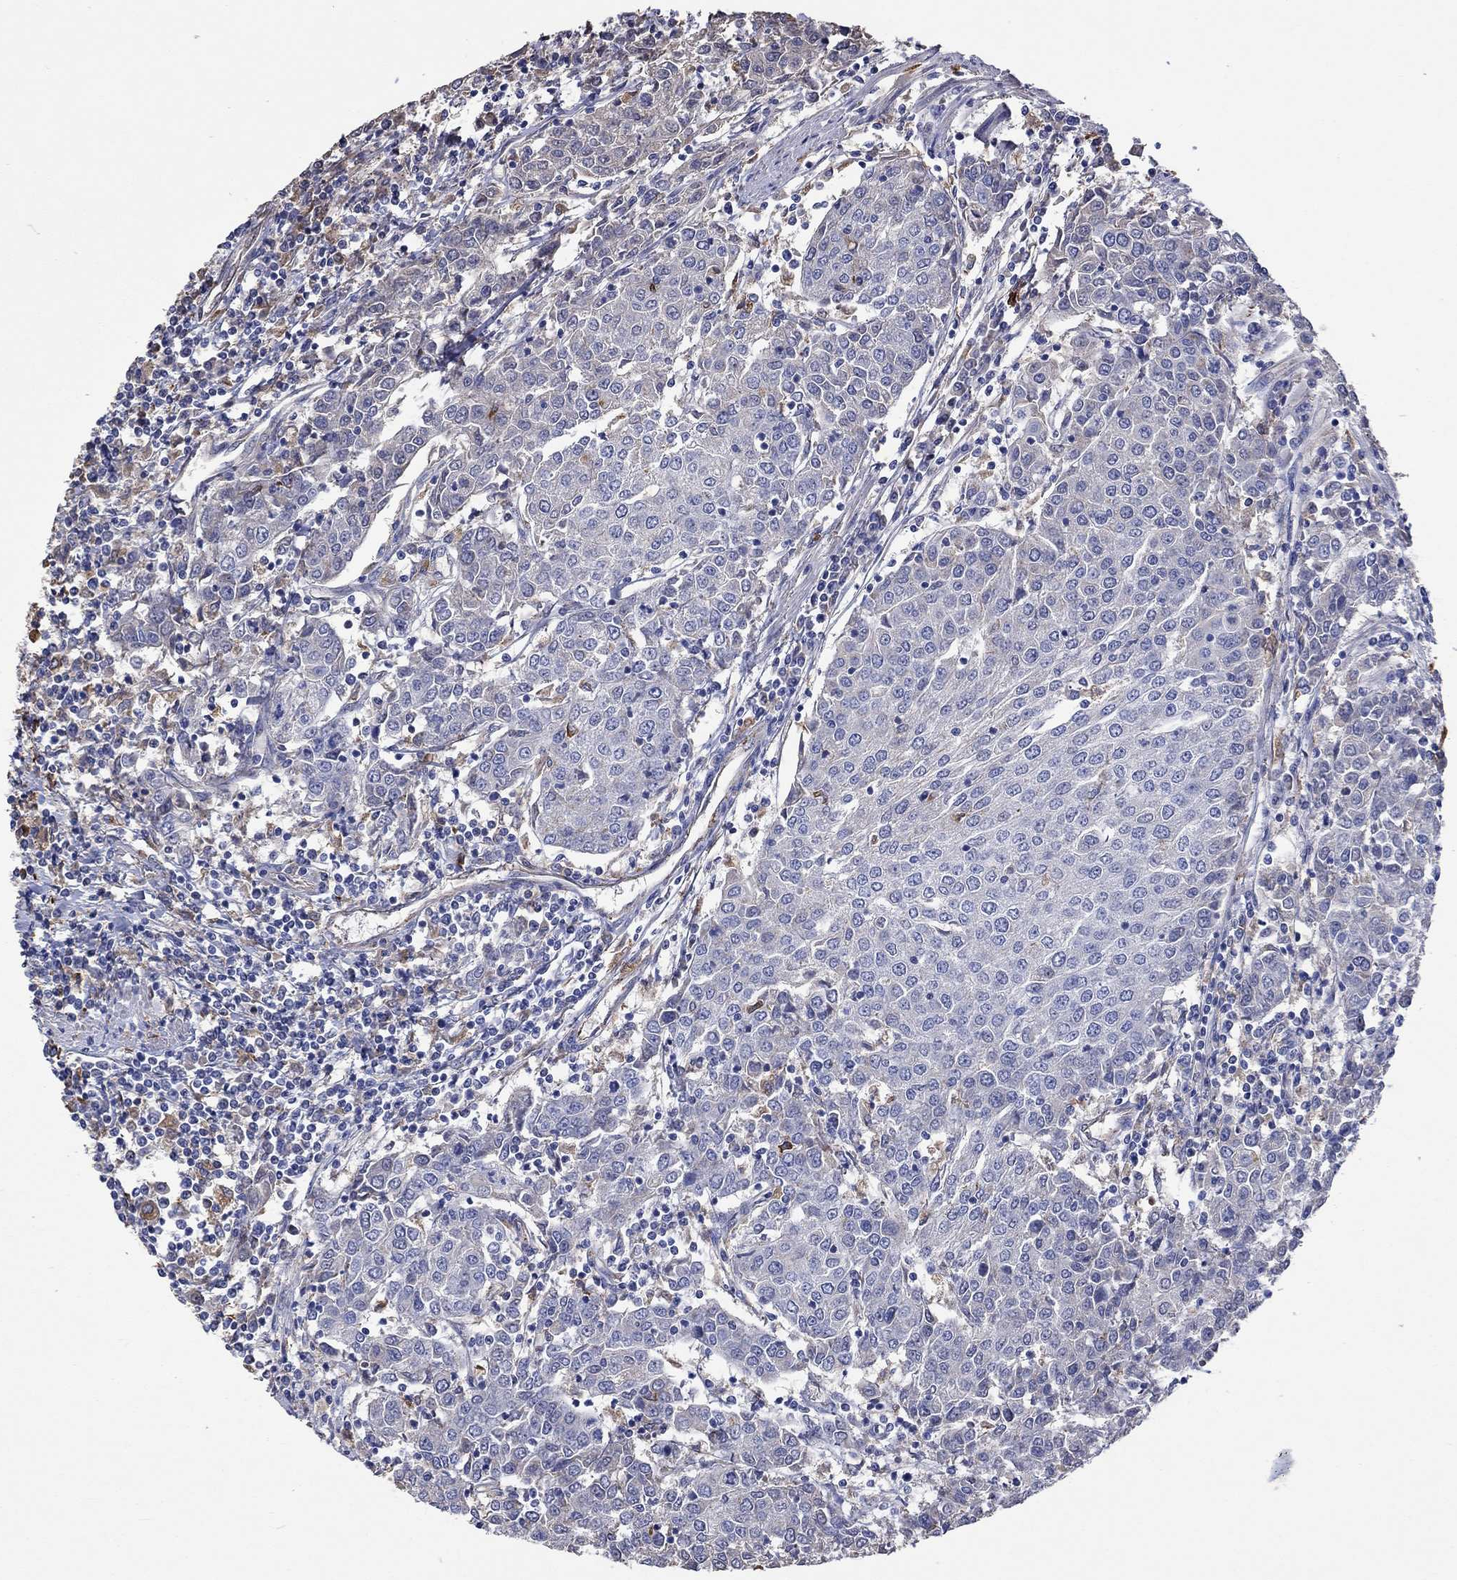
{"staining": {"intensity": "negative", "quantity": "none", "location": "none"}, "tissue": "urothelial cancer", "cell_type": "Tumor cells", "image_type": "cancer", "snomed": [{"axis": "morphology", "description": "Urothelial carcinoma, High grade"}, {"axis": "topography", "description": "Urinary bladder"}], "caption": "The immunohistochemistry histopathology image has no significant staining in tumor cells of urothelial carcinoma (high-grade) tissue. (DAB immunohistochemistry with hematoxylin counter stain).", "gene": "CTSB", "patient": {"sex": "female", "age": 85}}